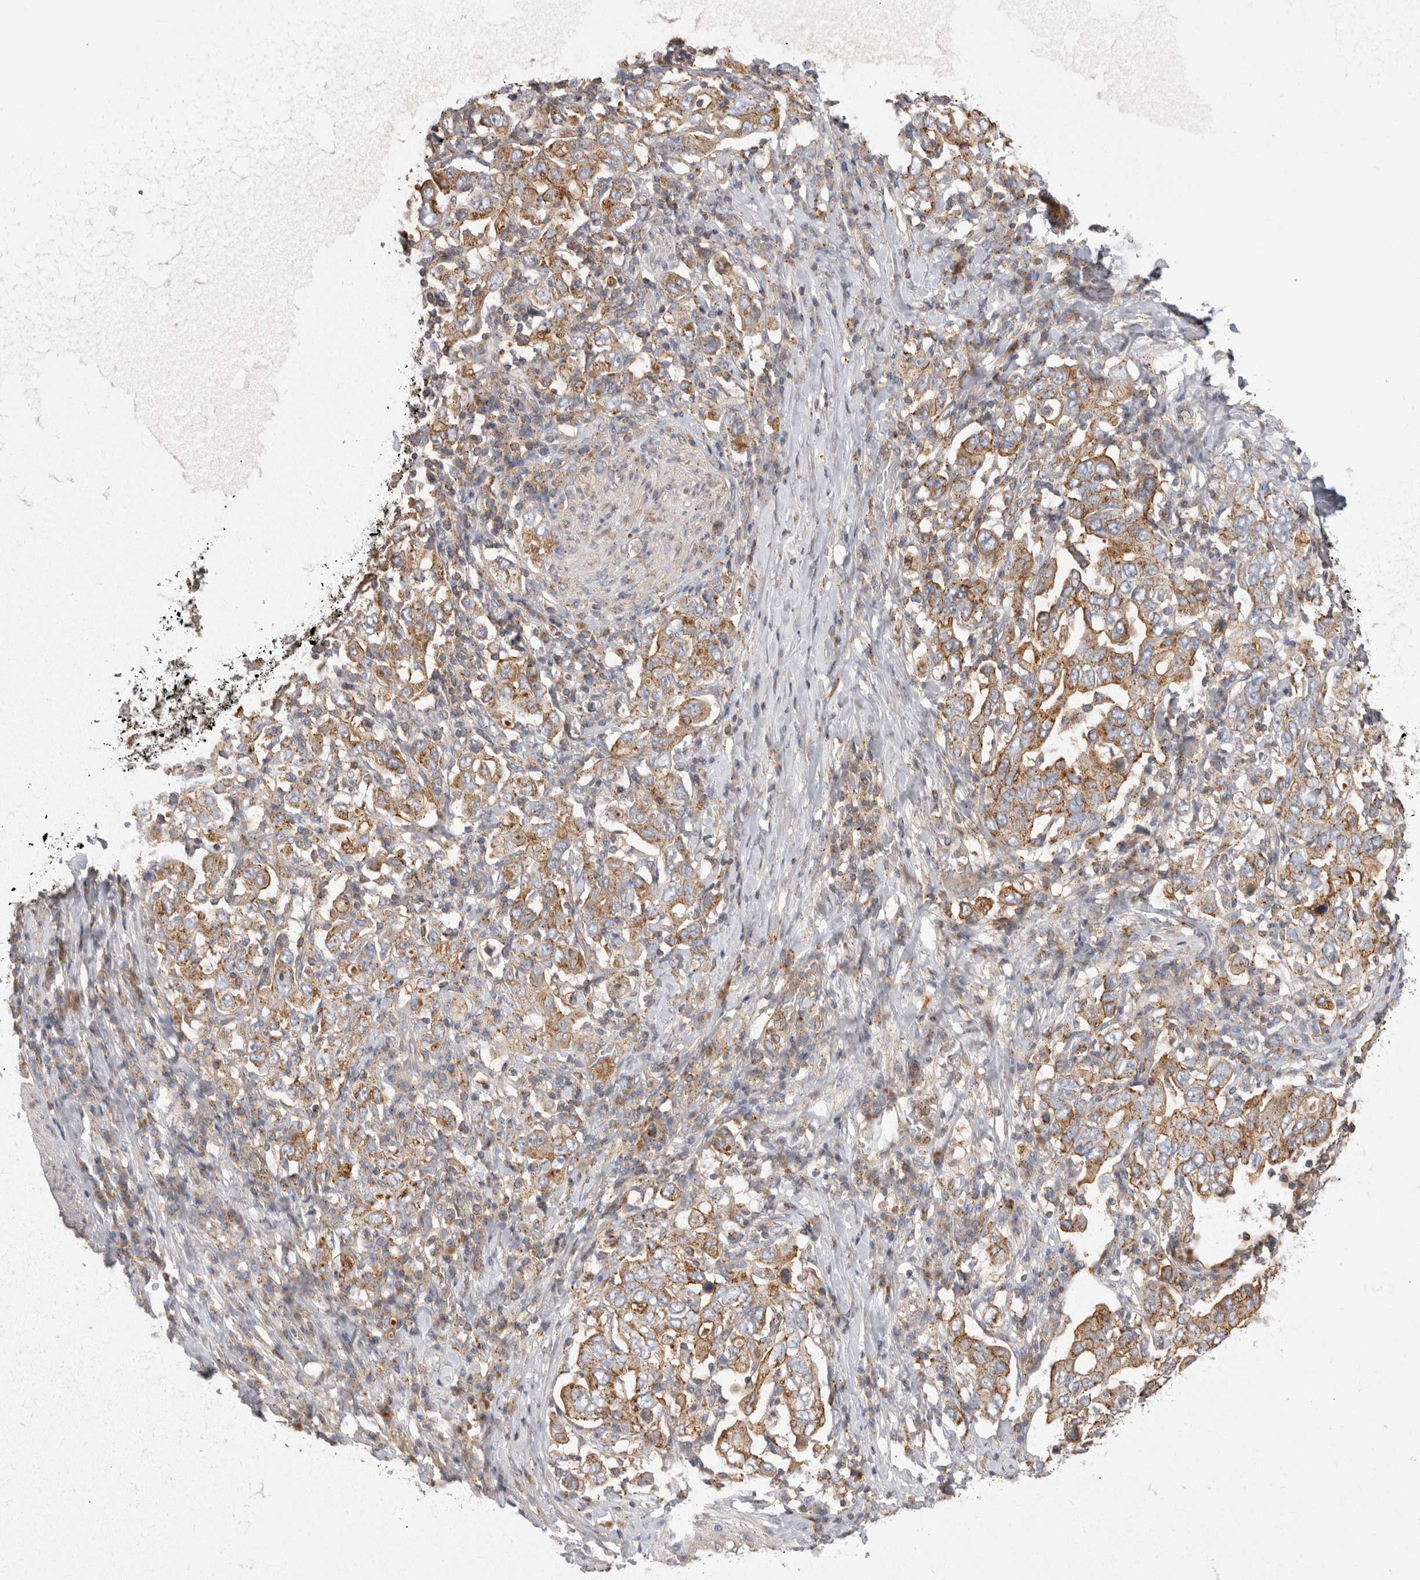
{"staining": {"intensity": "weak", "quantity": ">75%", "location": "cytoplasmic/membranous"}, "tissue": "stomach cancer", "cell_type": "Tumor cells", "image_type": "cancer", "snomed": [{"axis": "morphology", "description": "Adenocarcinoma, NOS"}, {"axis": "topography", "description": "Stomach, upper"}], "caption": "Stomach cancer (adenocarcinoma) was stained to show a protein in brown. There is low levels of weak cytoplasmic/membranous expression in approximately >75% of tumor cells.", "gene": "CHMP6", "patient": {"sex": "male", "age": 62}}